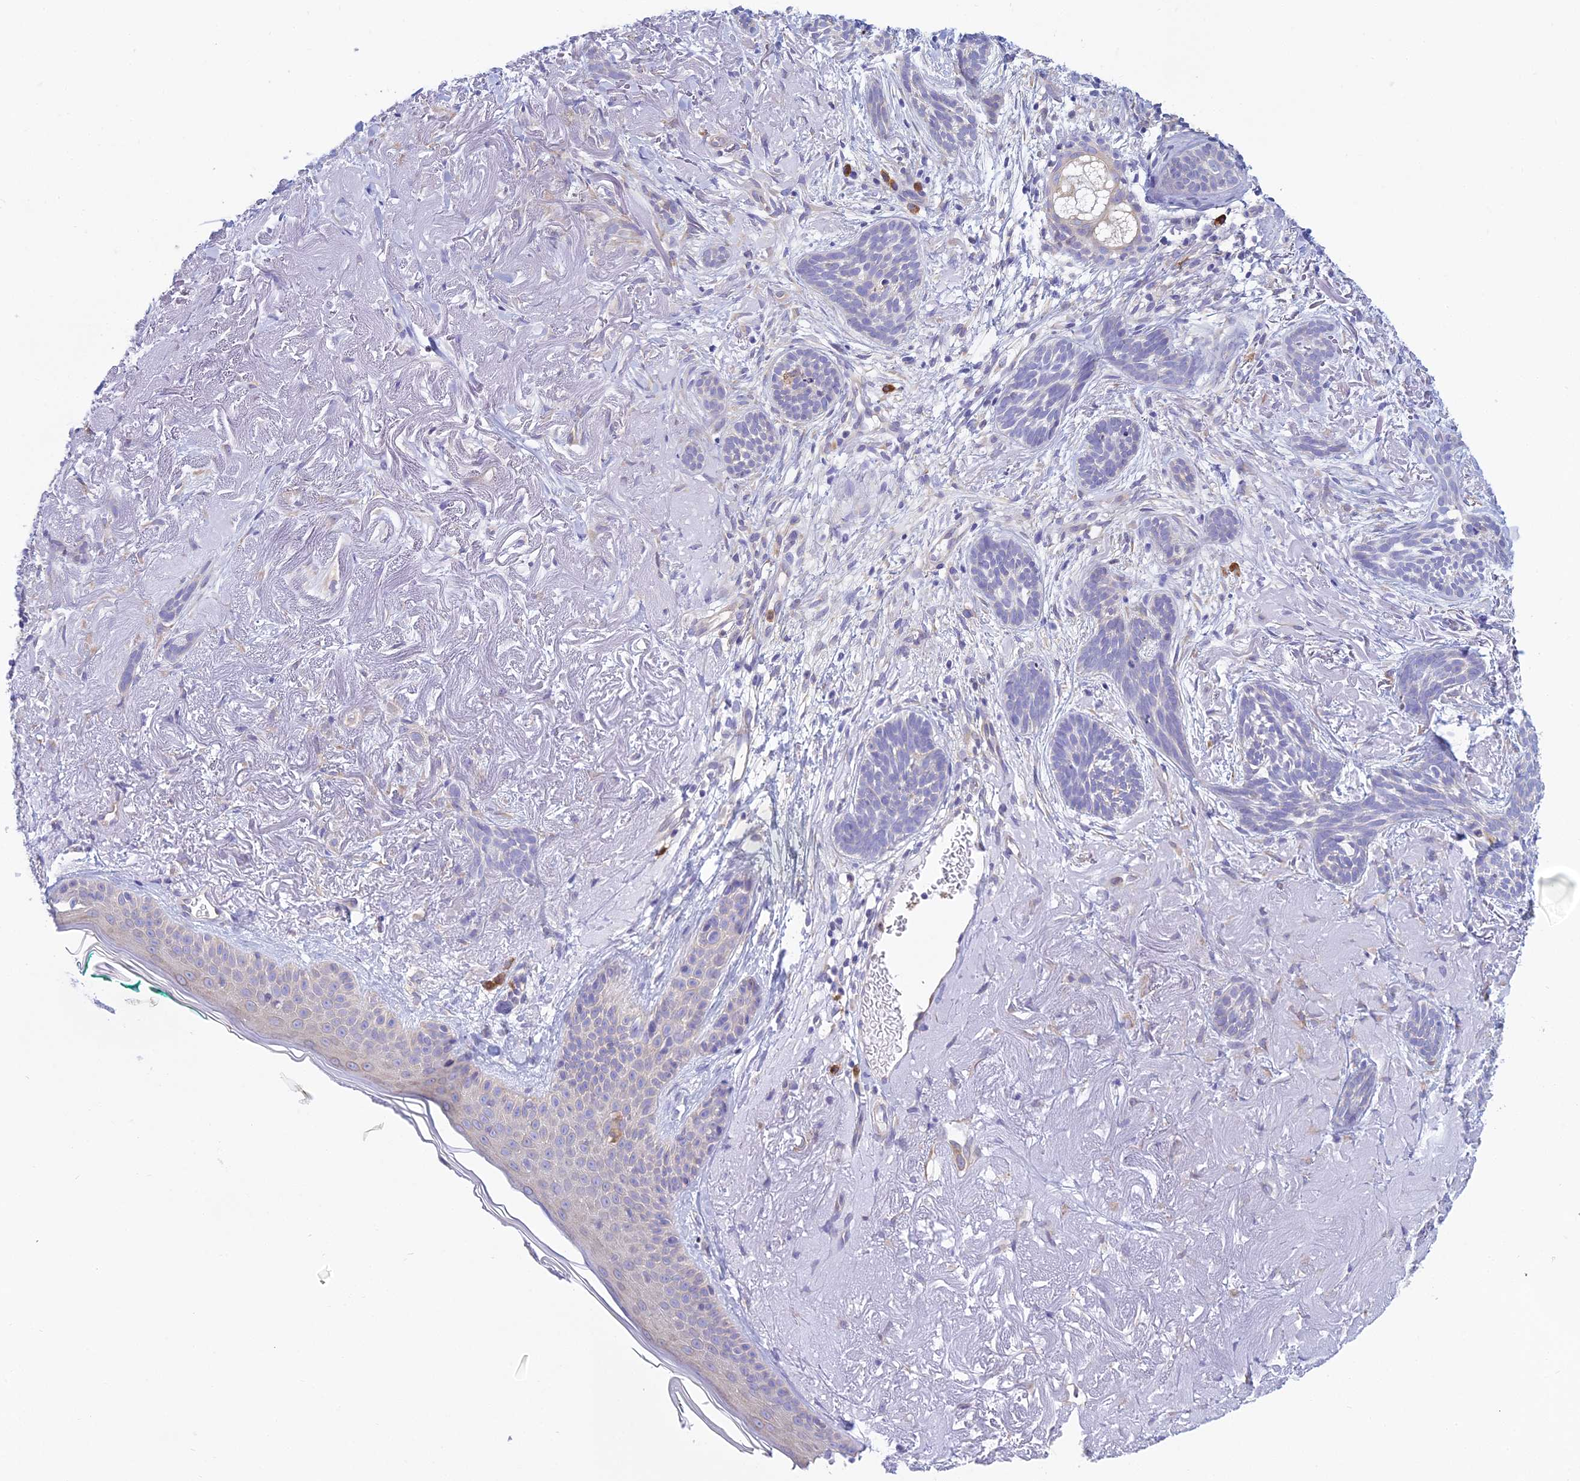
{"staining": {"intensity": "negative", "quantity": "none", "location": "none"}, "tissue": "skin cancer", "cell_type": "Tumor cells", "image_type": "cancer", "snomed": [{"axis": "morphology", "description": "Basal cell carcinoma"}, {"axis": "topography", "description": "Skin"}], "caption": "There is no significant staining in tumor cells of skin cancer (basal cell carcinoma).", "gene": "HM13", "patient": {"sex": "male", "age": 71}}